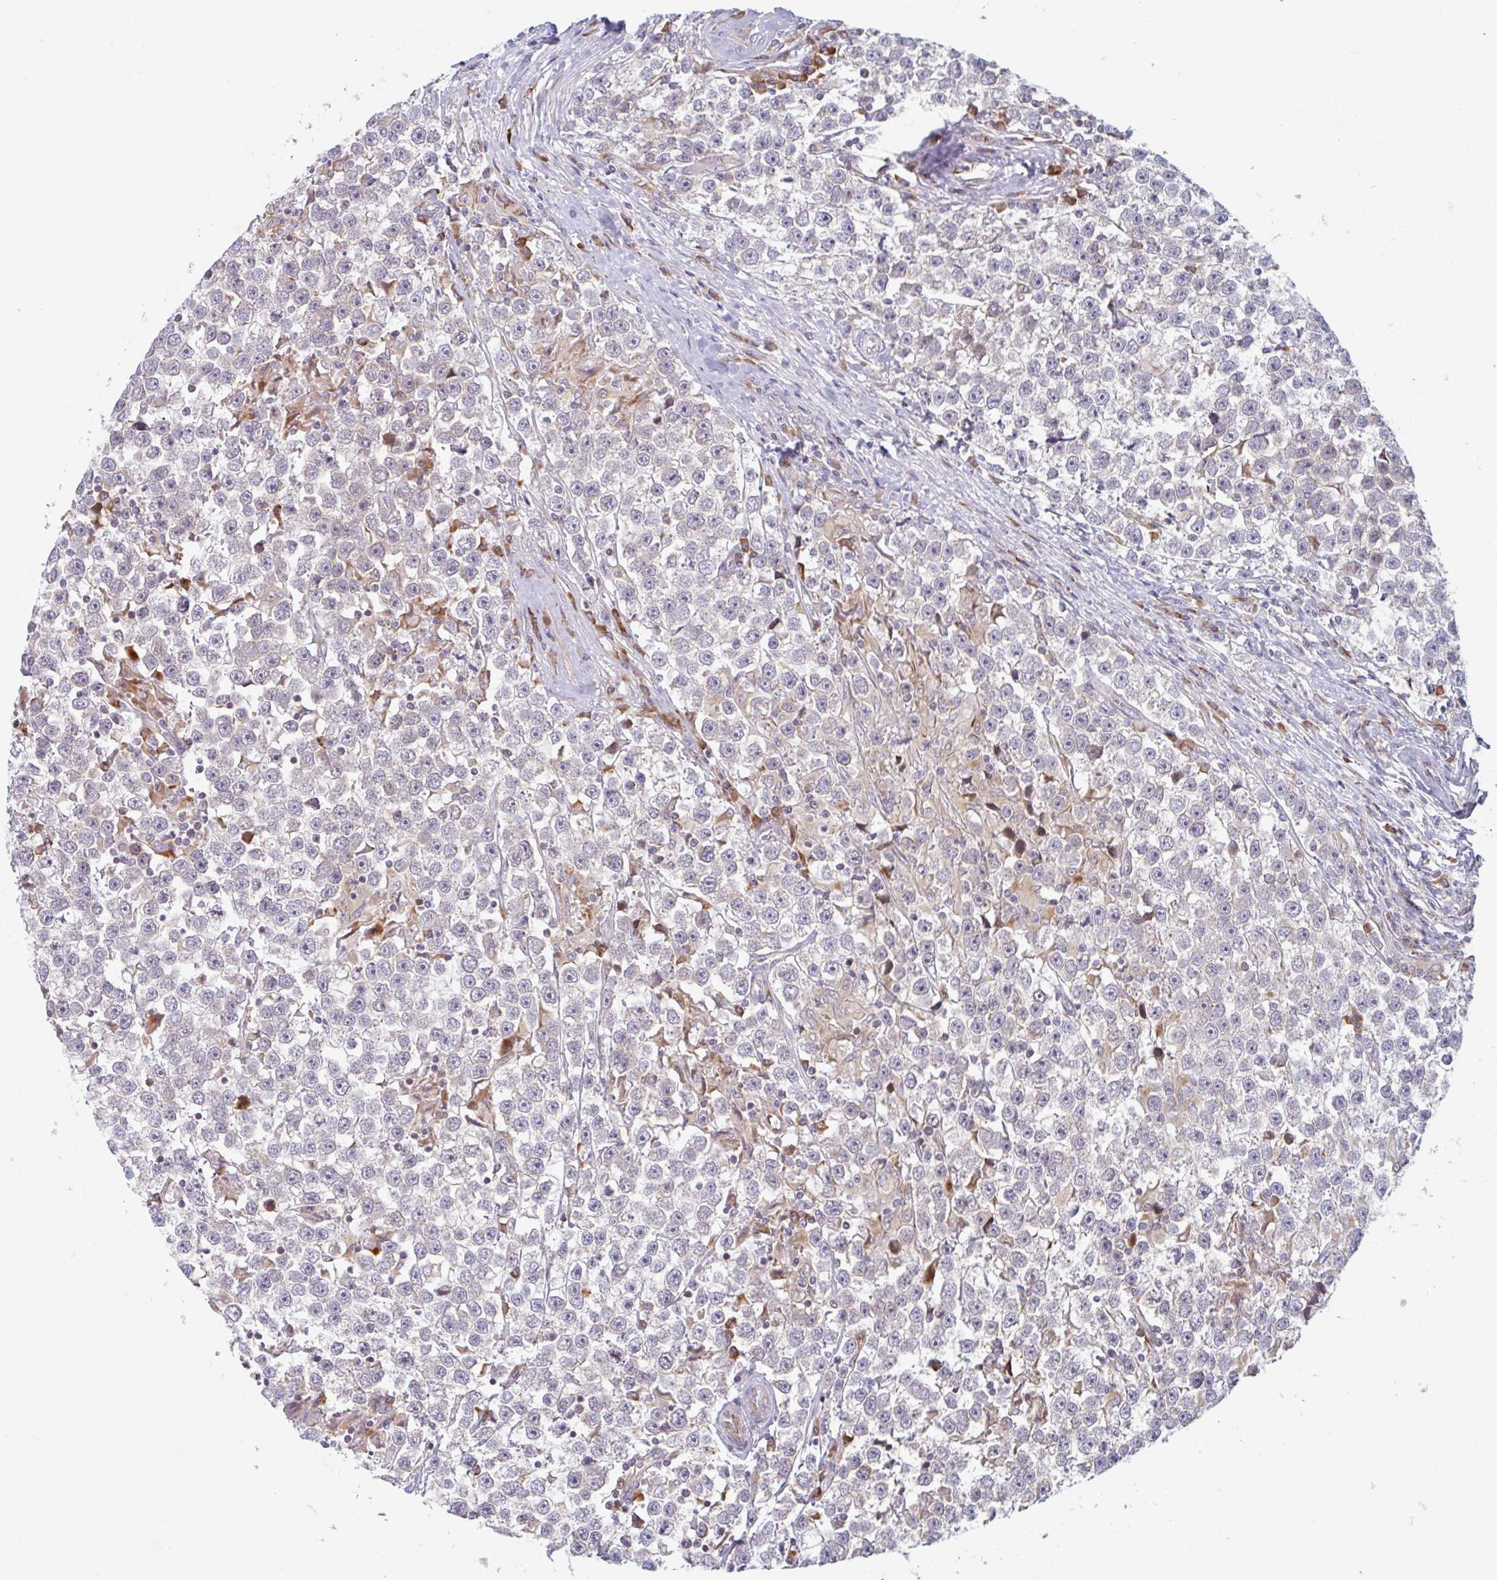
{"staining": {"intensity": "negative", "quantity": "none", "location": "none"}, "tissue": "testis cancer", "cell_type": "Tumor cells", "image_type": "cancer", "snomed": [{"axis": "morphology", "description": "Seminoma, NOS"}, {"axis": "topography", "description": "Testis"}], "caption": "DAB immunohistochemical staining of seminoma (testis) displays no significant positivity in tumor cells. The staining was performed using DAB to visualize the protein expression in brown, while the nuclei were stained in blue with hematoxylin (Magnification: 20x).", "gene": "RIT1", "patient": {"sex": "male", "age": 31}}